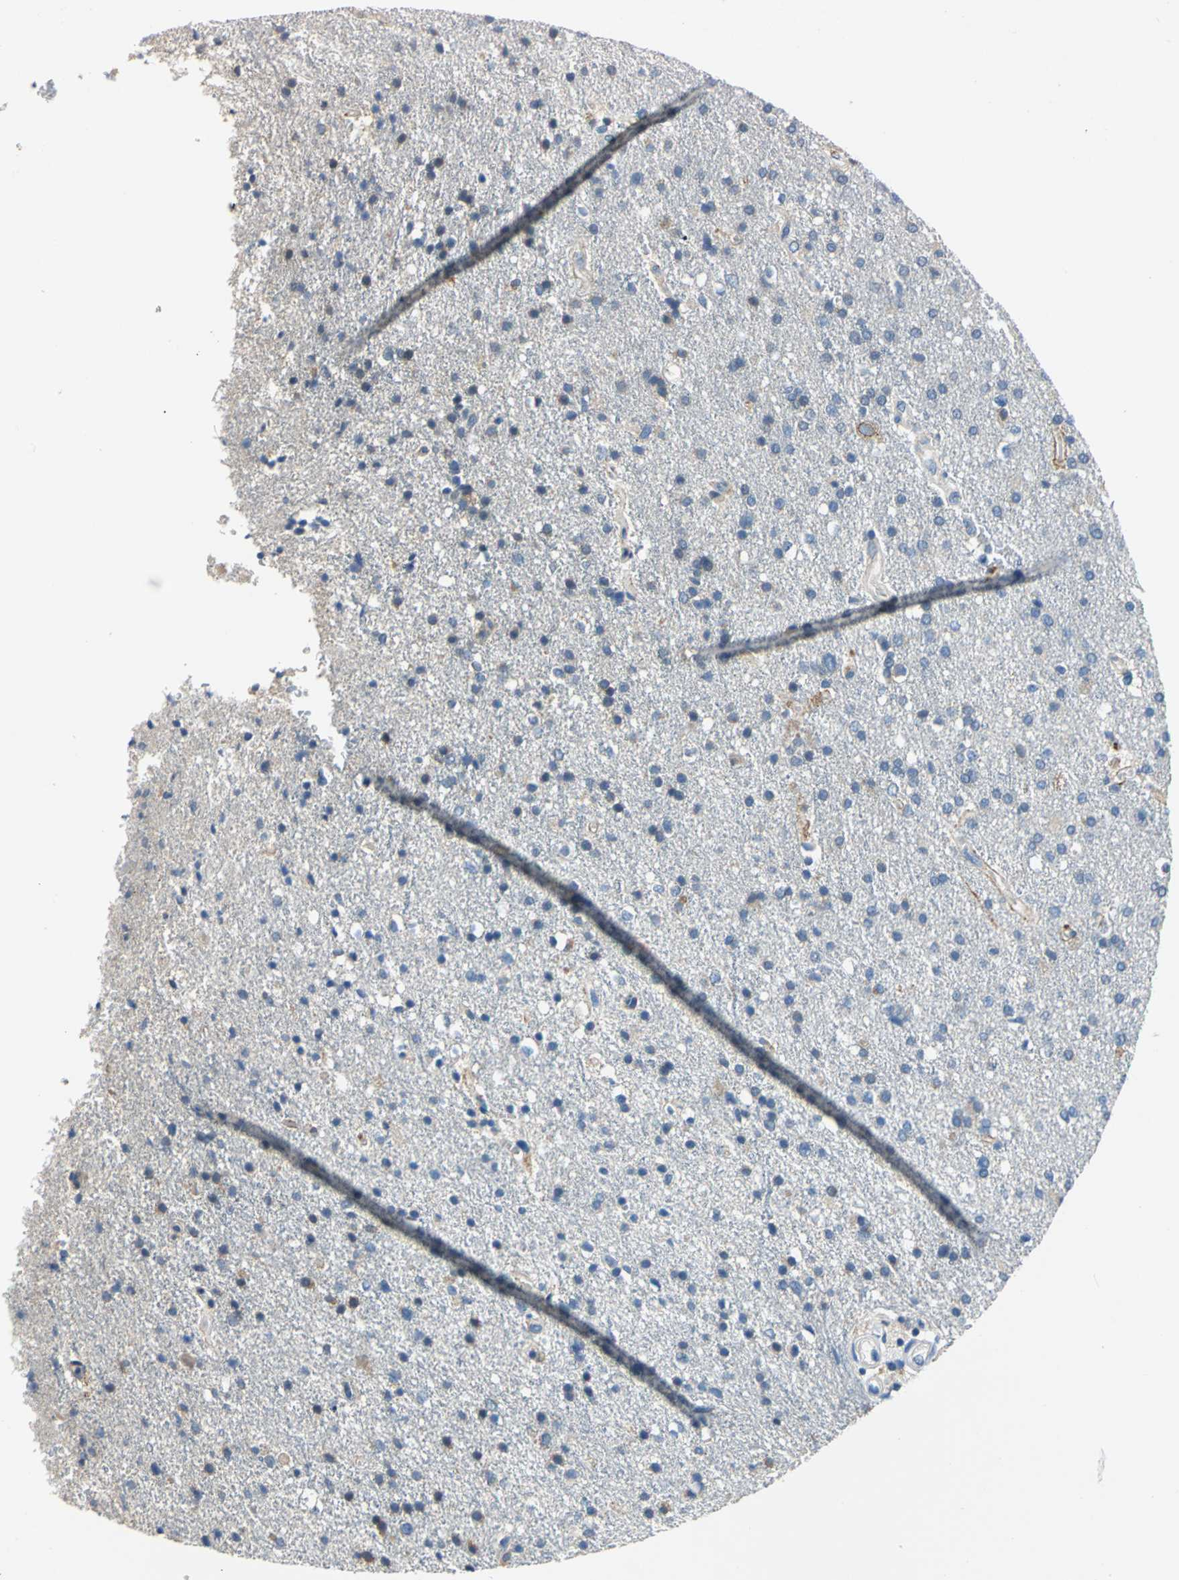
{"staining": {"intensity": "negative", "quantity": "none", "location": "none"}, "tissue": "glioma", "cell_type": "Tumor cells", "image_type": "cancer", "snomed": [{"axis": "morphology", "description": "Glioma, malignant, High grade"}, {"axis": "topography", "description": "Brain"}], "caption": "The immunohistochemistry micrograph has no significant expression in tumor cells of malignant high-grade glioma tissue. (DAB immunohistochemistry (IHC) visualized using brightfield microscopy, high magnification).", "gene": "RASD2", "patient": {"sex": "male", "age": 33}}